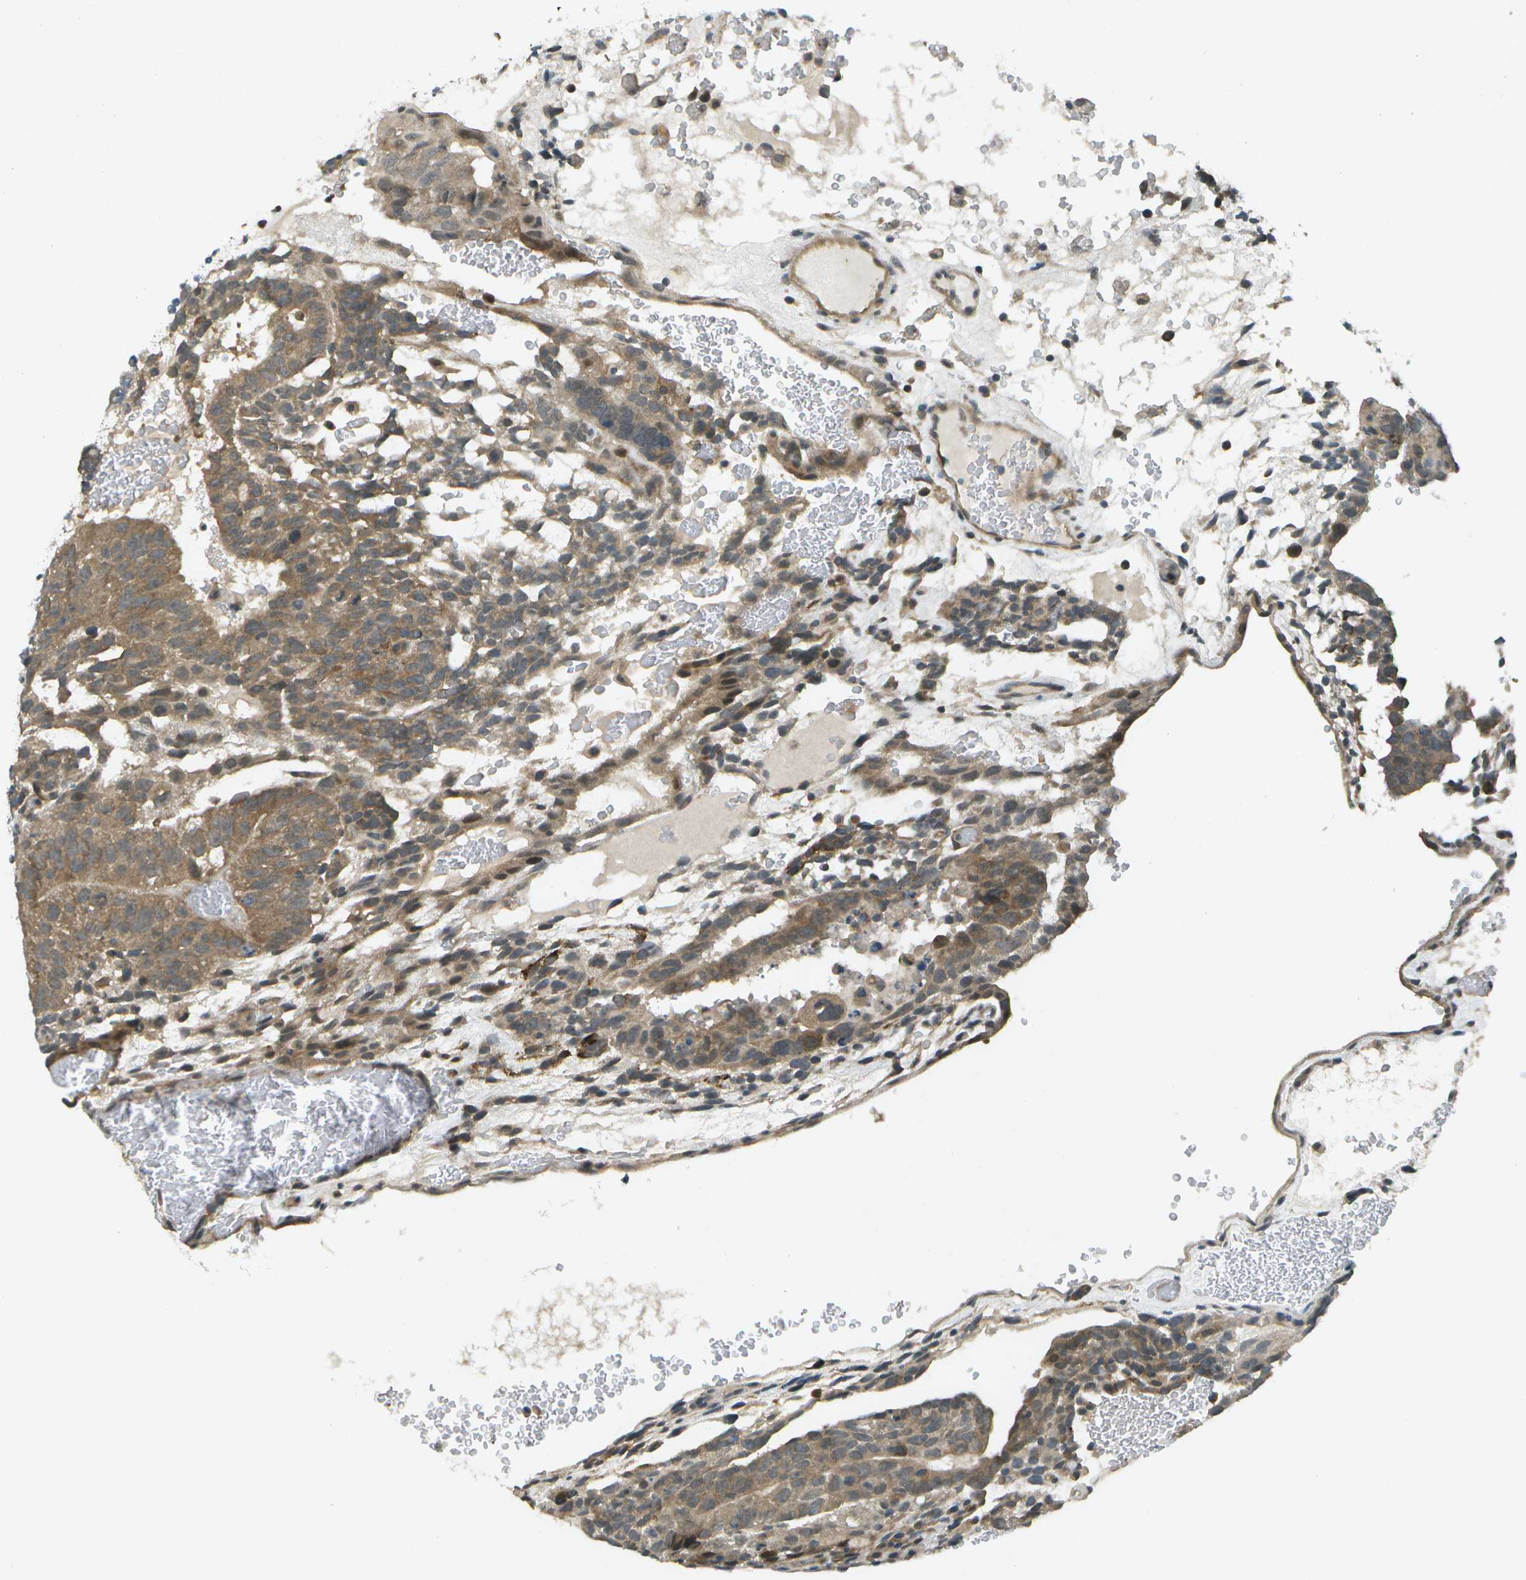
{"staining": {"intensity": "moderate", "quantity": ">75%", "location": "cytoplasmic/membranous"}, "tissue": "testis cancer", "cell_type": "Tumor cells", "image_type": "cancer", "snomed": [{"axis": "morphology", "description": "Seminoma, NOS"}, {"axis": "morphology", "description": "Carcinoma, Embryonal, NOS"}, {"axis": "topography", "description": "Testis"}], "caption": "Tumor cells demonstrate medium levels of moderate cytoplasmic/membranous expression in approximately >75% of cells in human testis cancer.", "gene": "WNK2", "patient": {"sex": "male", "age": 52}}